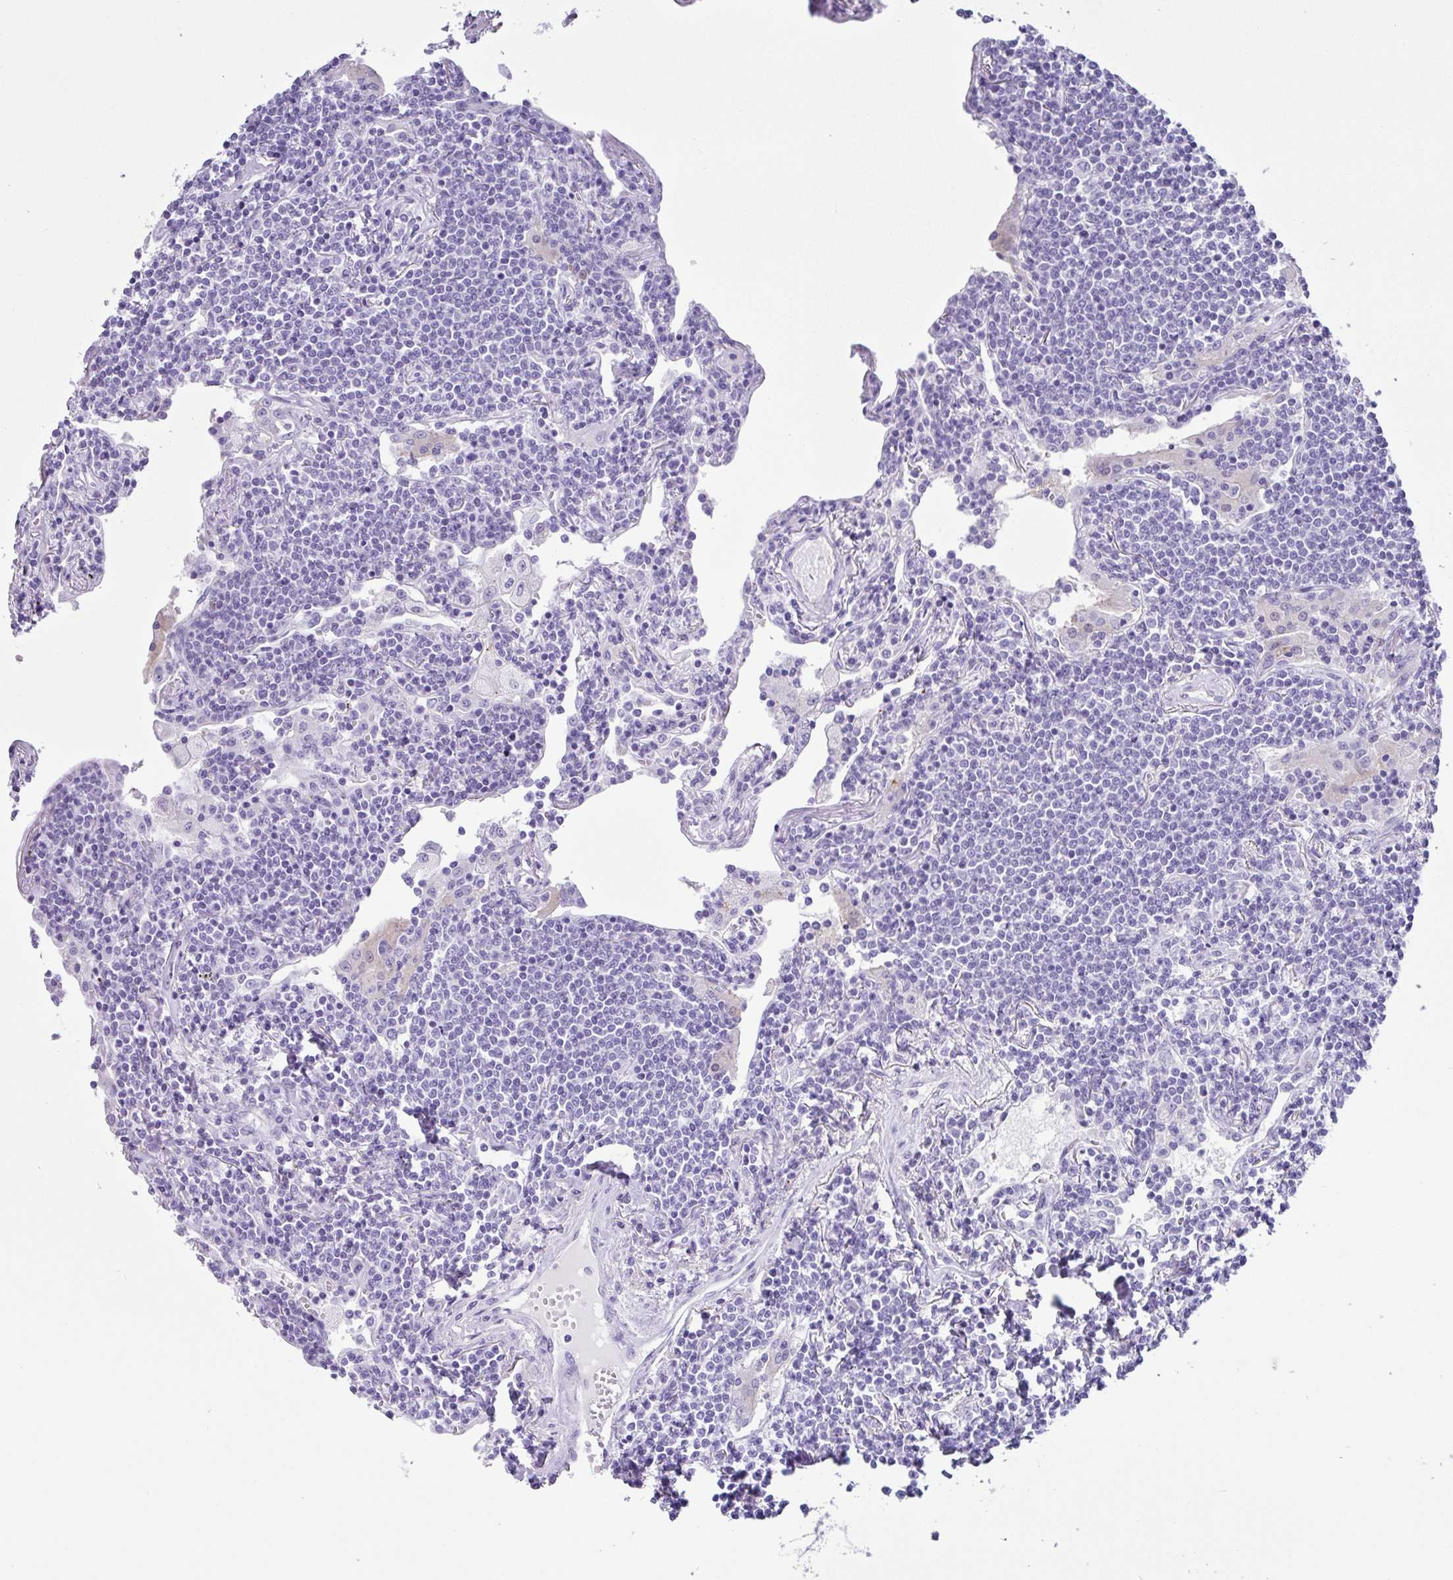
{"staining": {"intensity": "negative", "quantity": "none", "location": "none"}, "tissue": "lymphoma", "cell_type": "Tumor cells", "image_type": "cancer", "snomed": [{"axis": "morphology", "description": "Malignant lymphoma, non-Hodgkin's type, Low grade"}, {"axis": "topography", "description": "Lung"}], "caption": "Immunohistochemical staining of lymphoma displays no significant expression in tumor cells. Nuclei are stained in blue.", "gene": "LGALS4", "patient": {"sex": "female", "age": 71}}